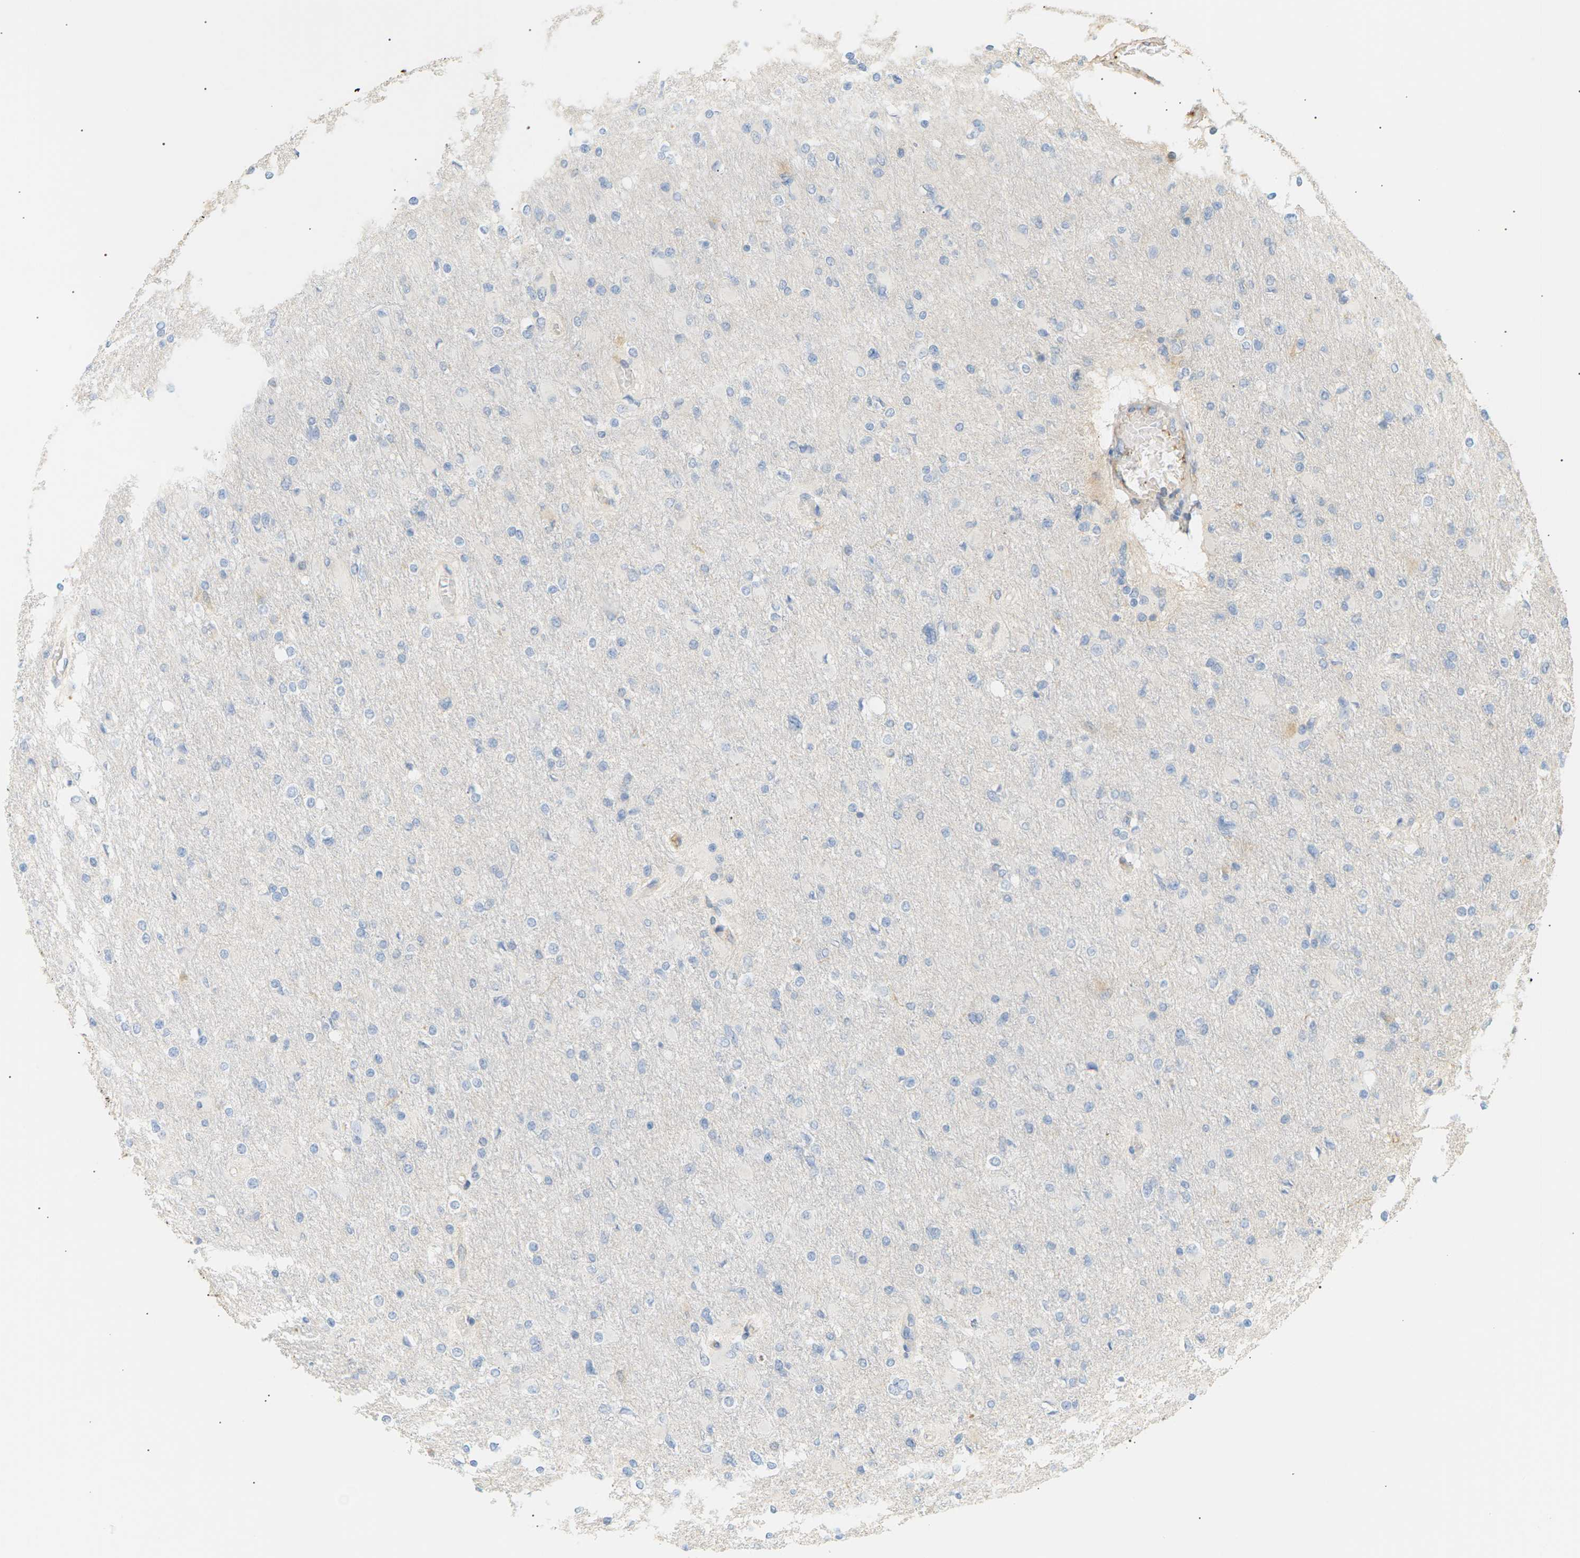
{"staining": {"intensity": "negative", "quantity": "none", "location": "none"}, "tissue": "glioma", "cell_type": "Tumor cells", "image_type": "cancer", "snomed": [{"axis": "morphology", "description": "Glioma, malignant, High grade"}, {"axis": "topography", "description": "Cerebral cortex"}], "caption": "Immunohistochemistry (IHC) of human malignant high-grade glioma reveals no staining in tumor cells. The staining was performed using DAB to visualize the protein expression in brown, while the nuclei were stained in blue with hematoxylin (Magnification: 20x).", "gene": "IGLC3", "patient": {"sex": "female", "age": 36}}